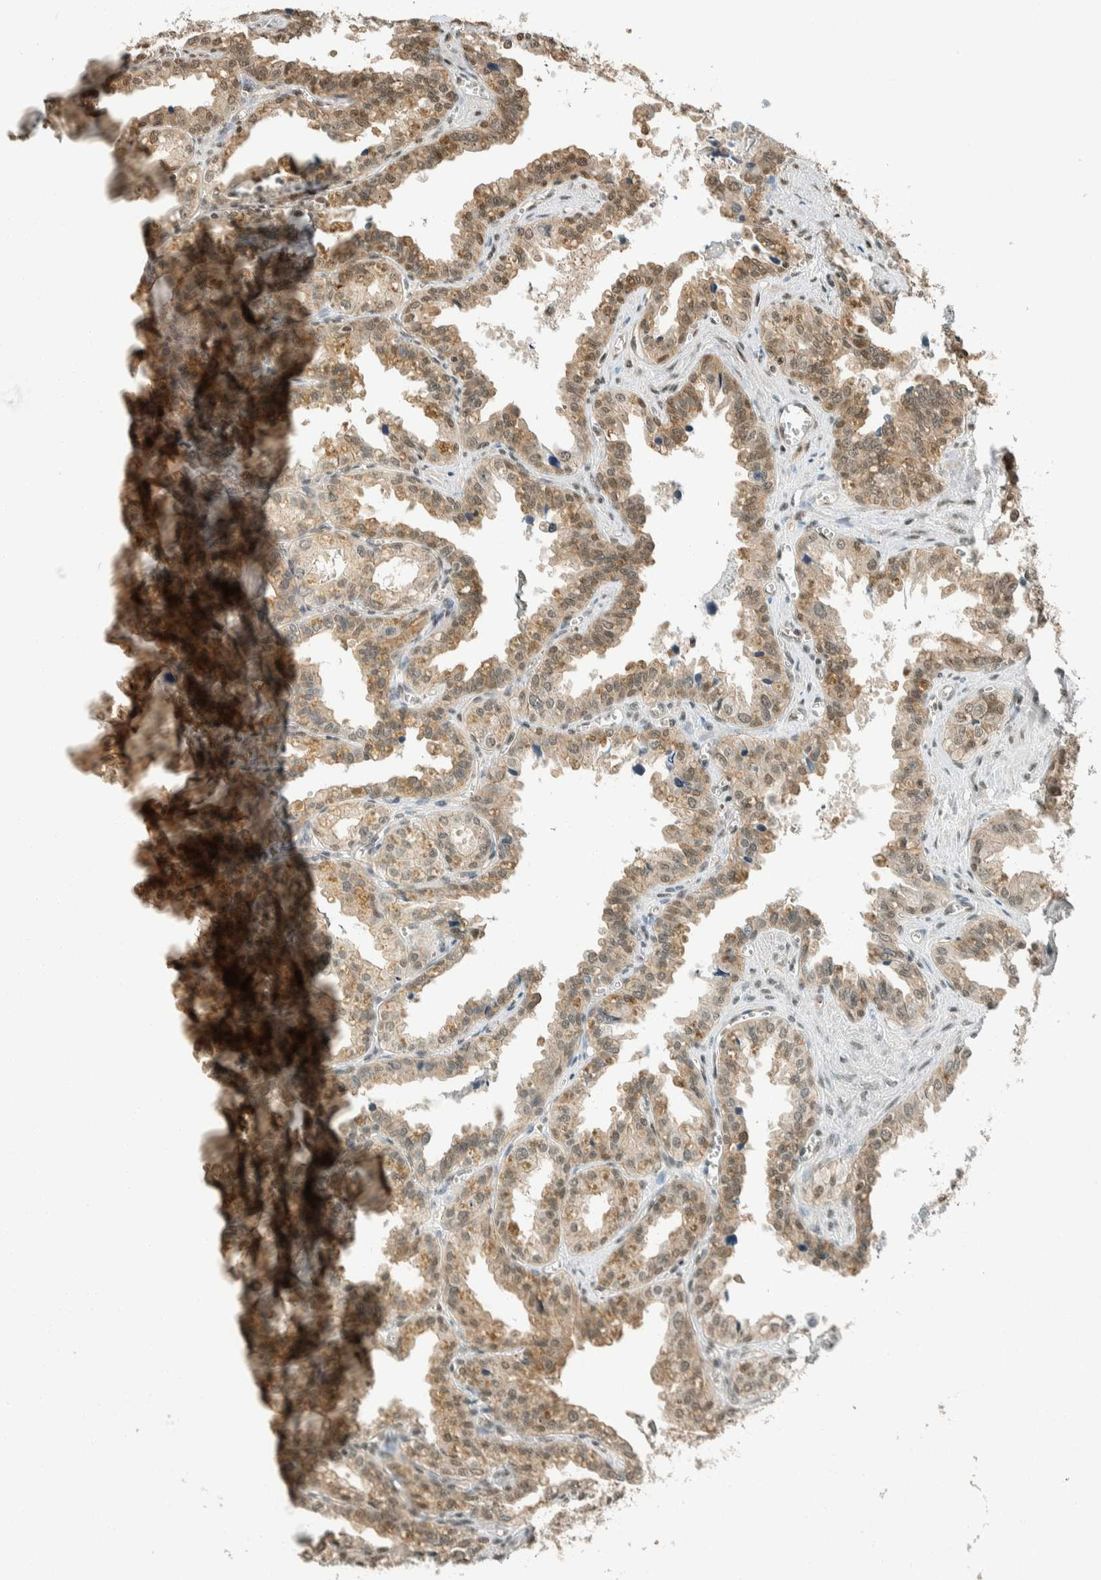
{"staining": {"intensity": "weak", "quantity": ">75%", "location": "cytoplasmic/membranous,nuclear"}, "tissue": "seminal vesicle", "cell_type": "Glandular cells", "image_type": "normal", "snomed": [{"axis": "morphology", "description": "Normal tissue, NOS"}, {"axis": "topography", "description": "Prostate"}, {"axis": "topography", "description": "Seminal veicle"}], "caption": "Immunohistochemistry image of benign seminal vesicle stained for a protein (brown), which exhibits low levels of weak cytoplasmic/membranous,nuclear positivity in about >75% of glandular cells.", "gene": "NIBAN2", "patient": {"sex": "male", "age": 51}}